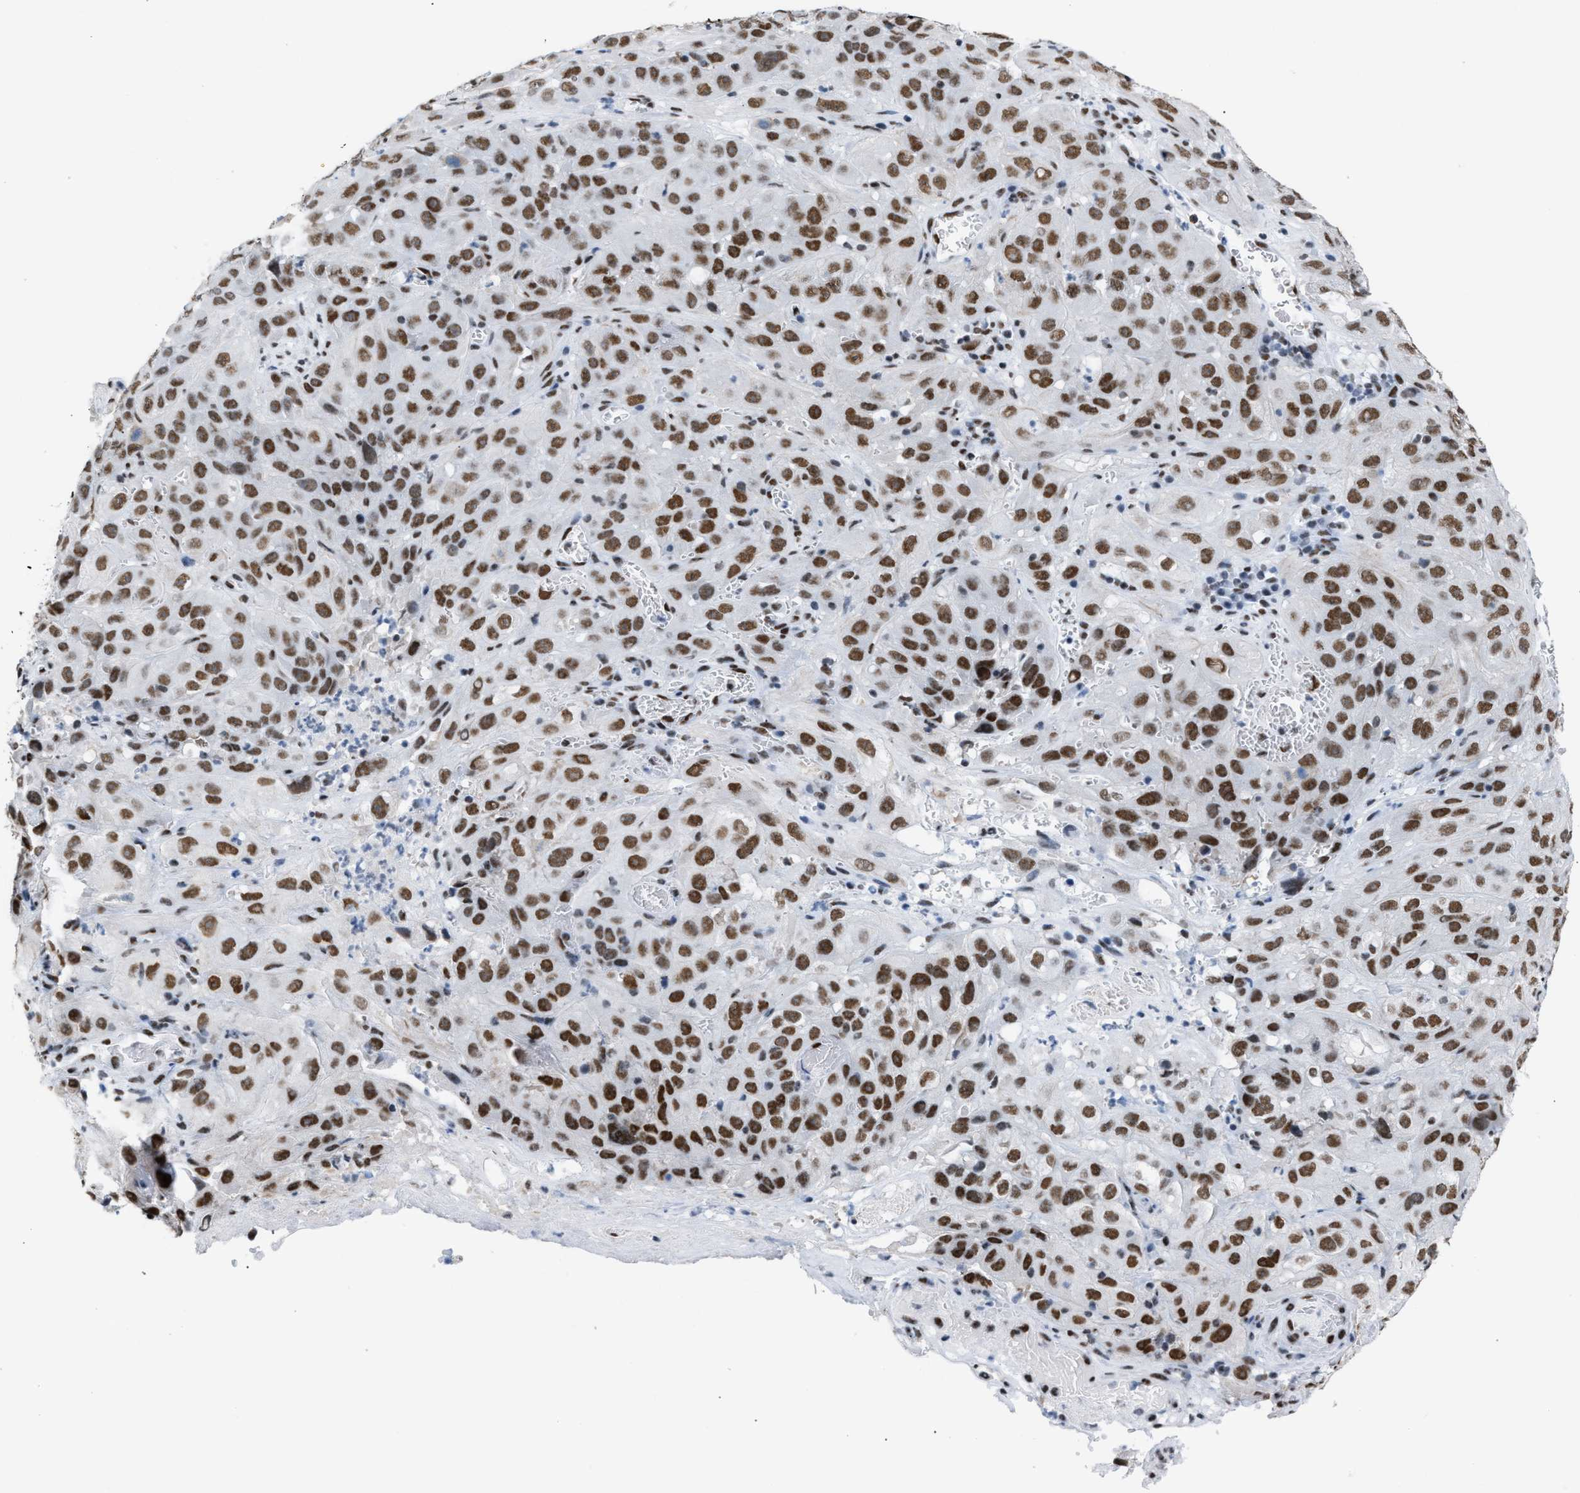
{"staining": {"intensity": "moderate", "quantity": ">75%", "location": "cytoplasmic/membranous"}, "tissue": "cervical cancer", "cell_type": "Tumor cells", "image_type": "cancer", "snomed": [{"axis": "morphology", "description": "Squamous cell carcinoma, NOS"}, {"axis": "topography", "description": "Cervix"}], "caption": "The image reveals a brown stain indicating the presence of a protein in the cytoplasmic/membranous of tumor cells in cervical cancer. Using DAB (3,3'-diaminobenzidine) (brown) and hematoxylin (blue) stains, captured at high magnification using brightfield microscopy.", "gene": "CCAR2", "patient": {"sex": "female", "age": 32}}